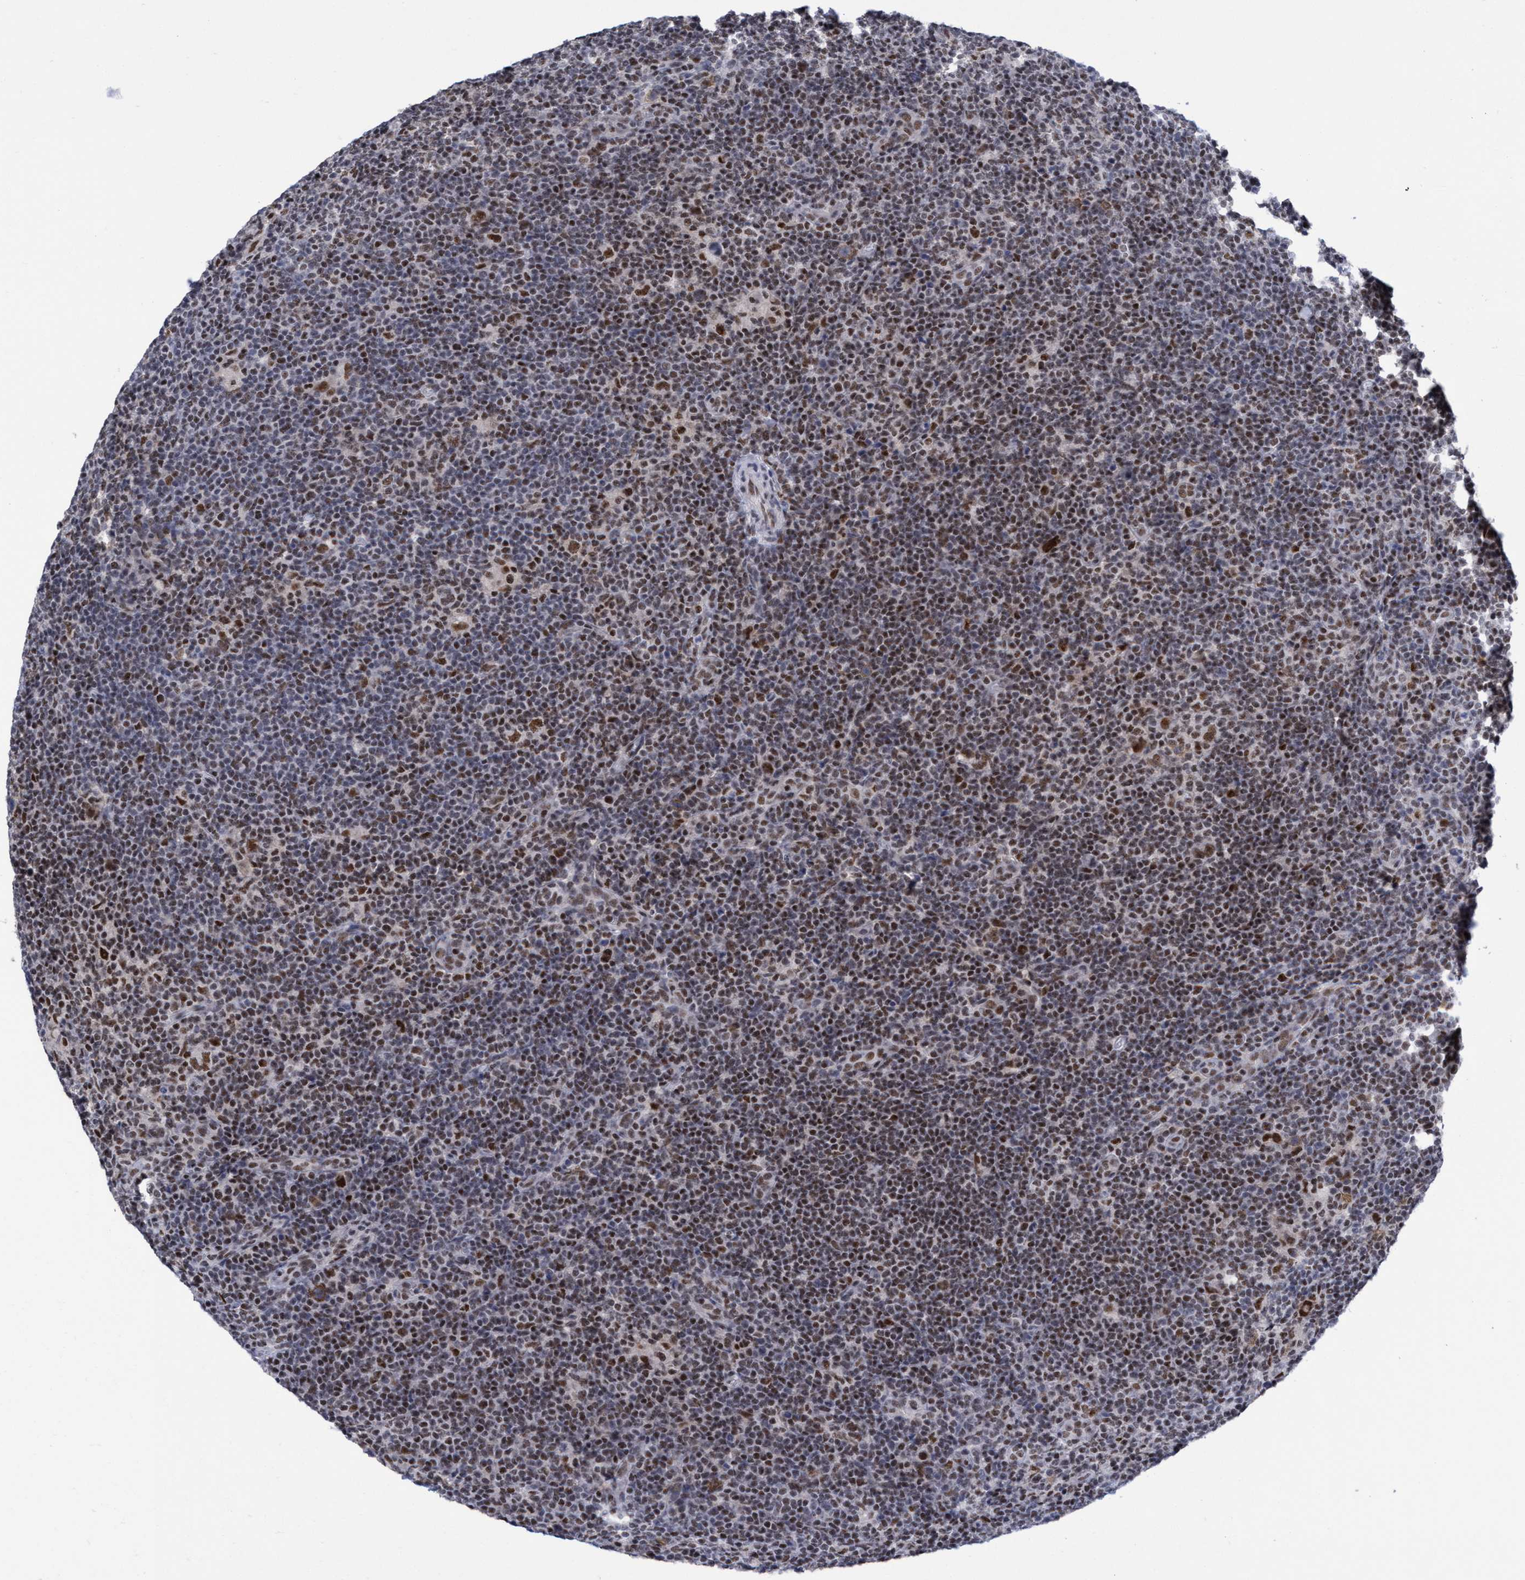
{"staining": {"intensity": "strong", "quantity": ">75%", "location": "nuclear"}, "tissue": "lymphoma", "cell_type": "Tumor cells", "image_type": "cancer", "snomed": [{"axis": "morphology", "description": "Hodgkin's disease, NOS"}, {"axis": "topography", "description": "Lymph node"}], "caption": "Strong nuclear protein expression is present in approximately >75% of tumor cells in lymphoma.", "gene": "C9orf78", "patient": {"sex": "female", "age": 57}}